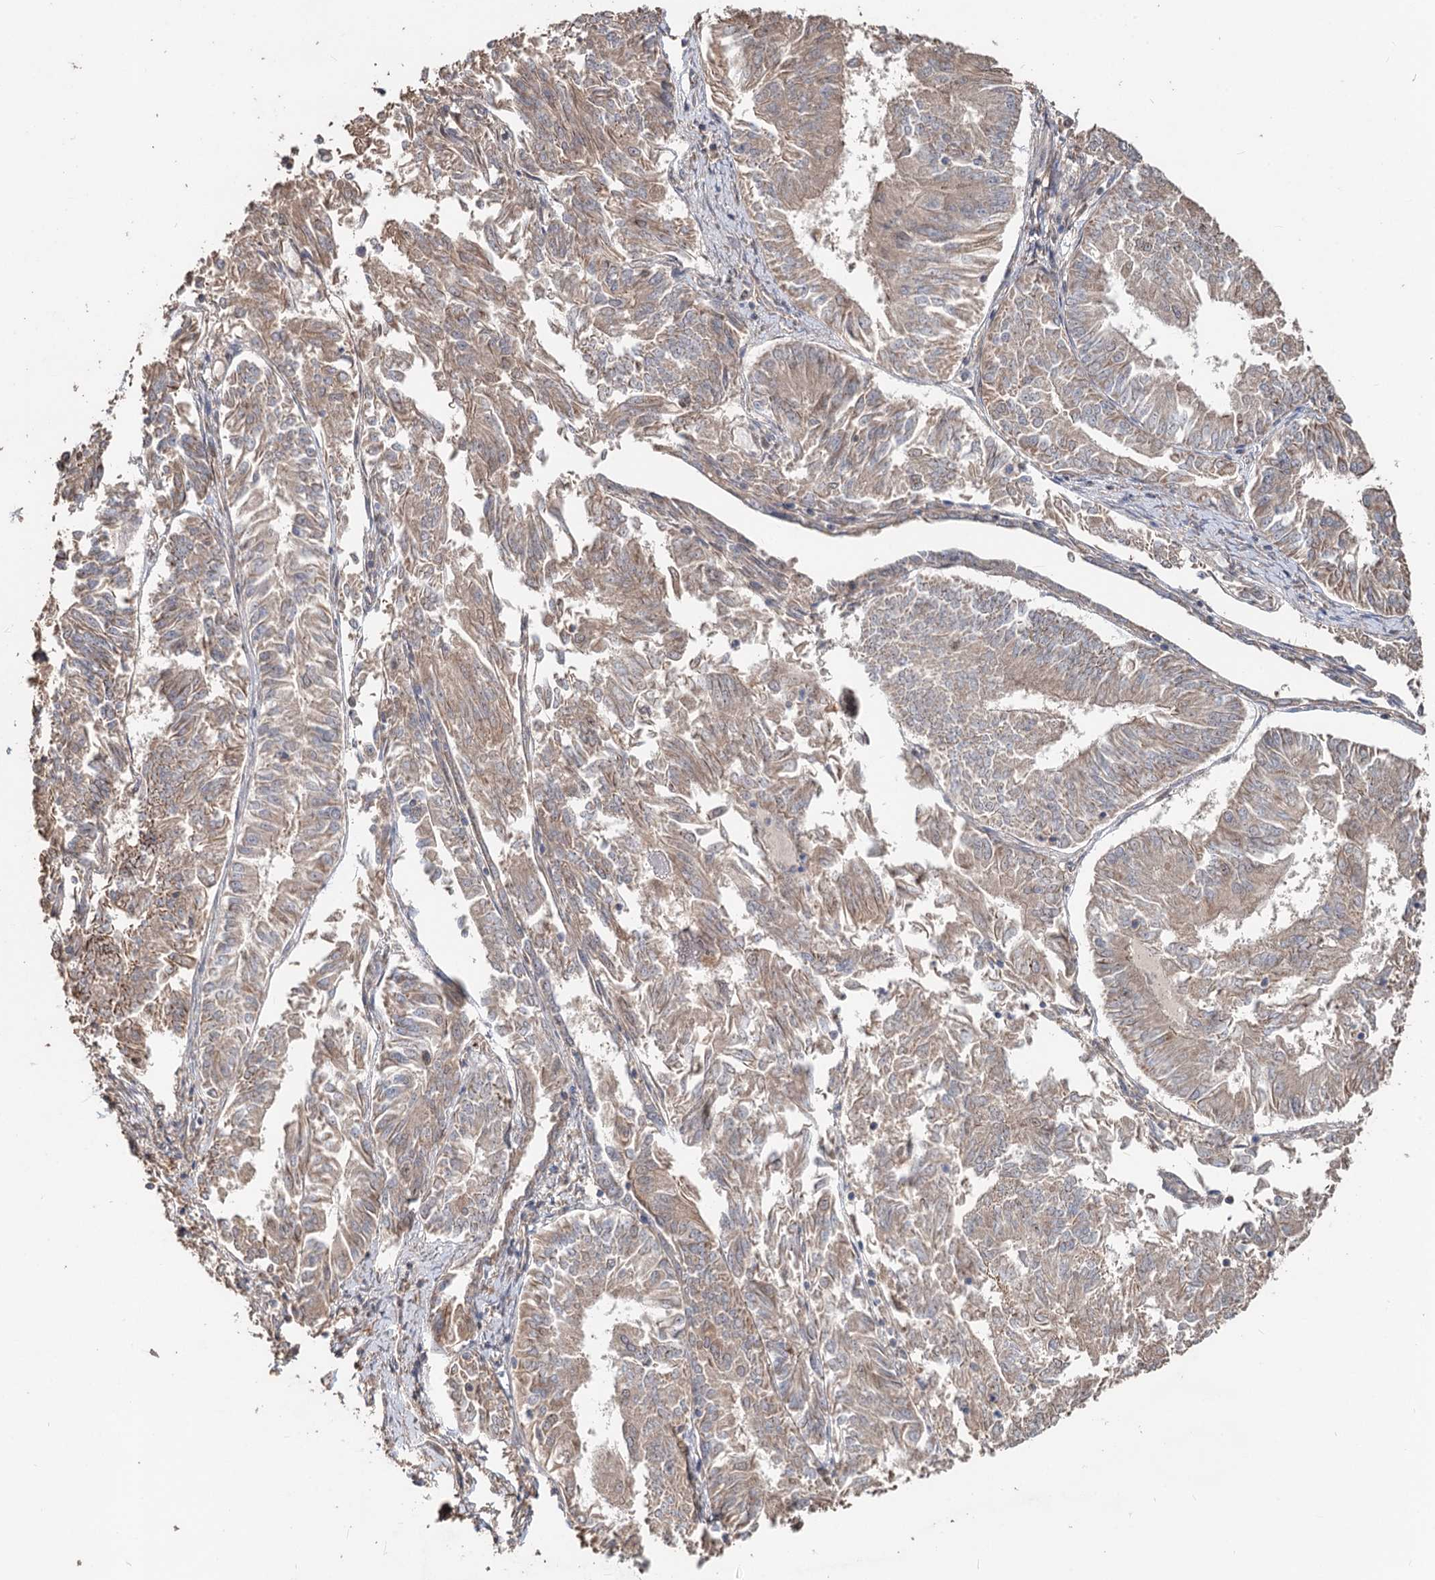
{"staining": {"intensity": "weak", "quantity": ">75%", "location": "cytoplasmic/membranous"}, "tissue": "endometrial cancer", "cell_type": "Tumor cells", "image_type": "cancer", "snomed": [{"axis": "morphology", "description": "Adenocarcinoma, NOS"}, {"axis": "topography", "description": "Endometrium"}], "caption": "High-magnification brightfield microscopy of endometrial adenocarcinoma stained with DAB (brown) and counterstained with hematoxylin (blue). tumor cells exhibit weak cytoplasmic/membranous staining is seen in approximately>75% of cells.", "gene": "SPART", "patient": {"sex": "female", "age": 58}}